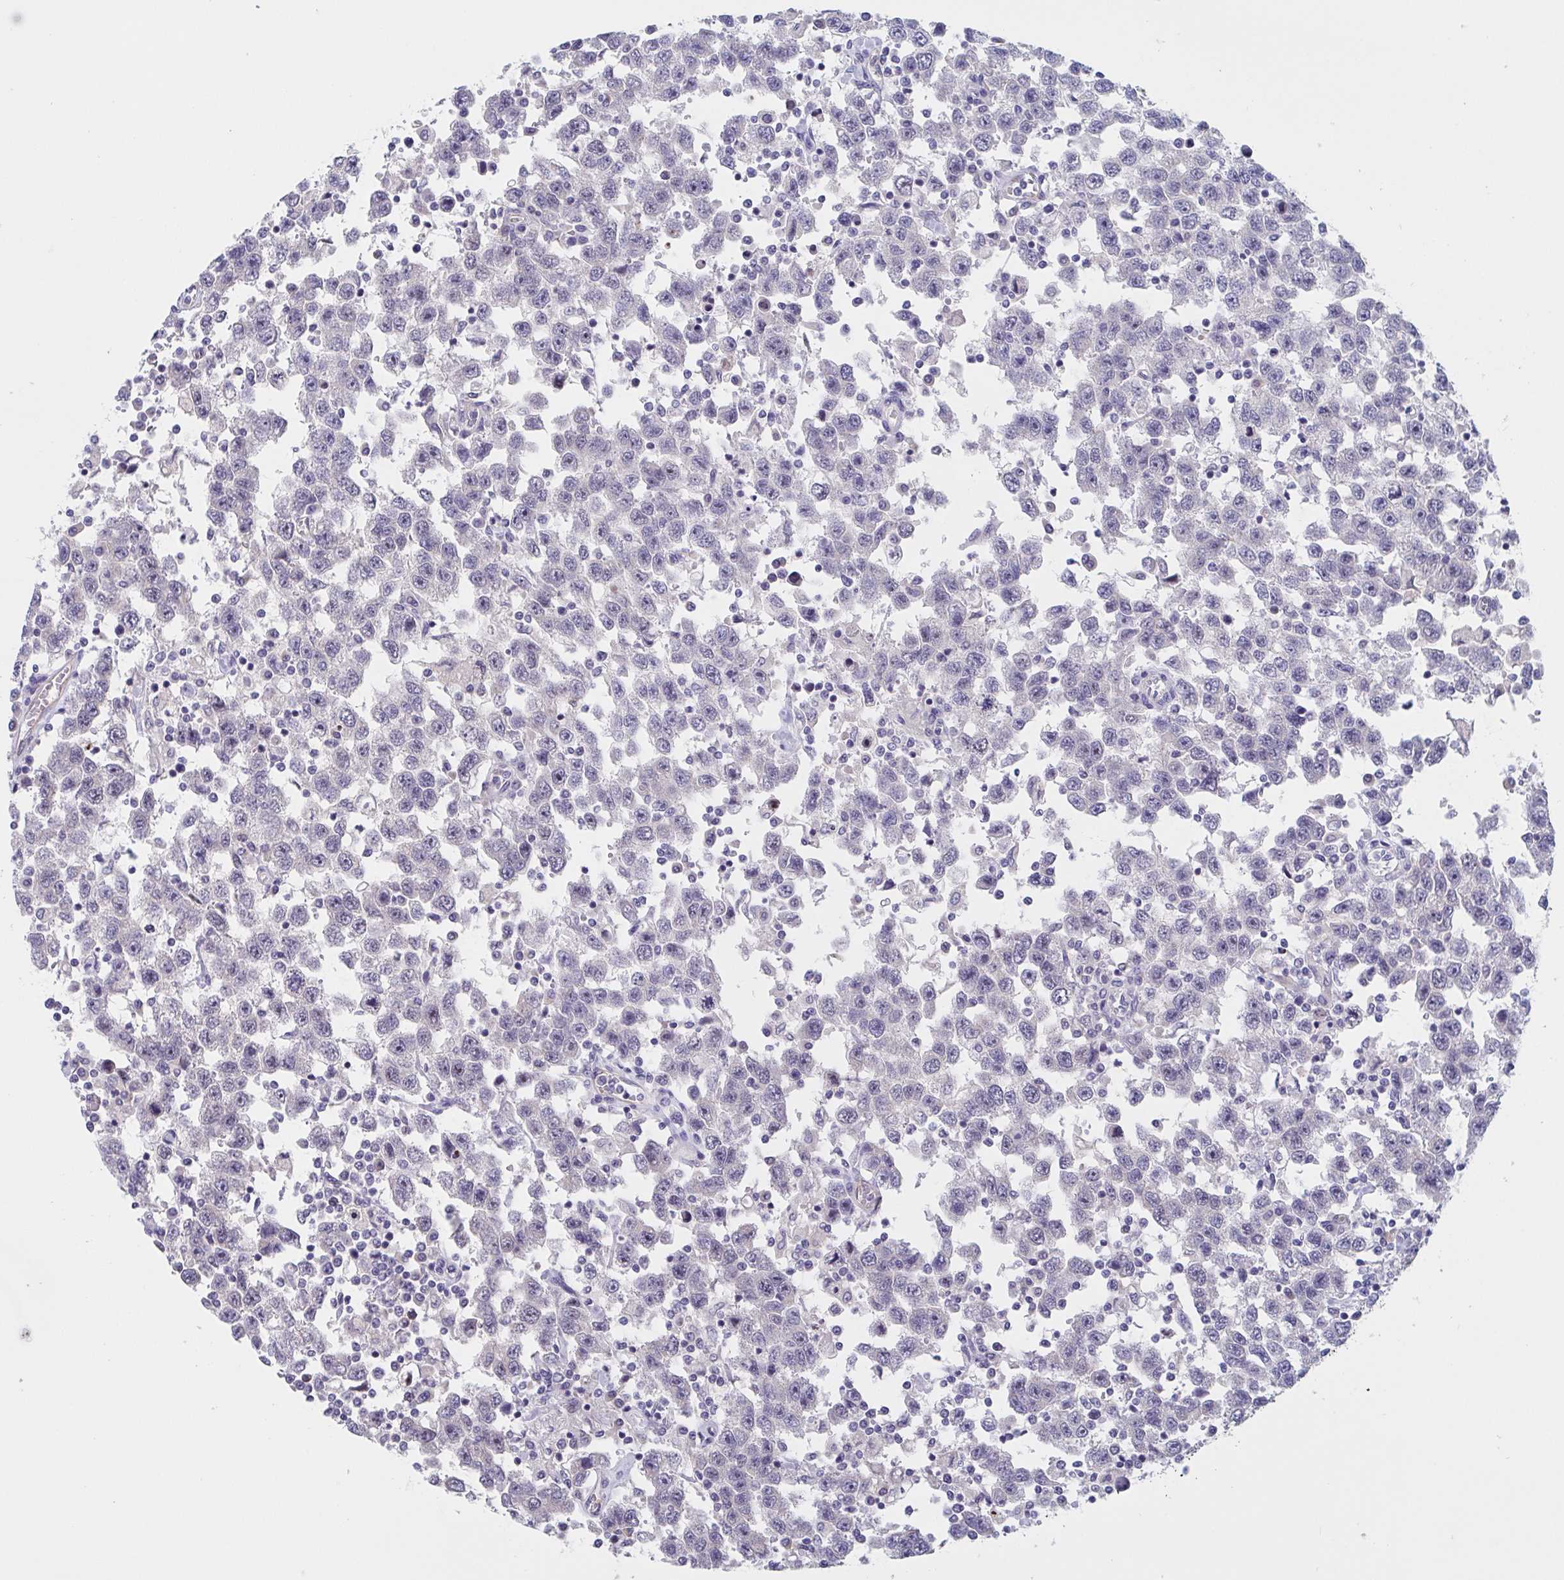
{"staining": {"intensity": "negative", "quantity": "none", "location": "none"}, "tissue": "testis cancer", "cell_type": "Tumor cells", "image_type": "cancer", "snomed": [{"axis": "morphology", "description": "Seminoma, NOS"}, {"axis": "topography", "description": "Testis"}], "caption": "A histopathology image of human testis cancer (seminoma) is negative for staining in tumor cells.", "gene": "ST14", "patient": {"sex": "male", "age": 41}}